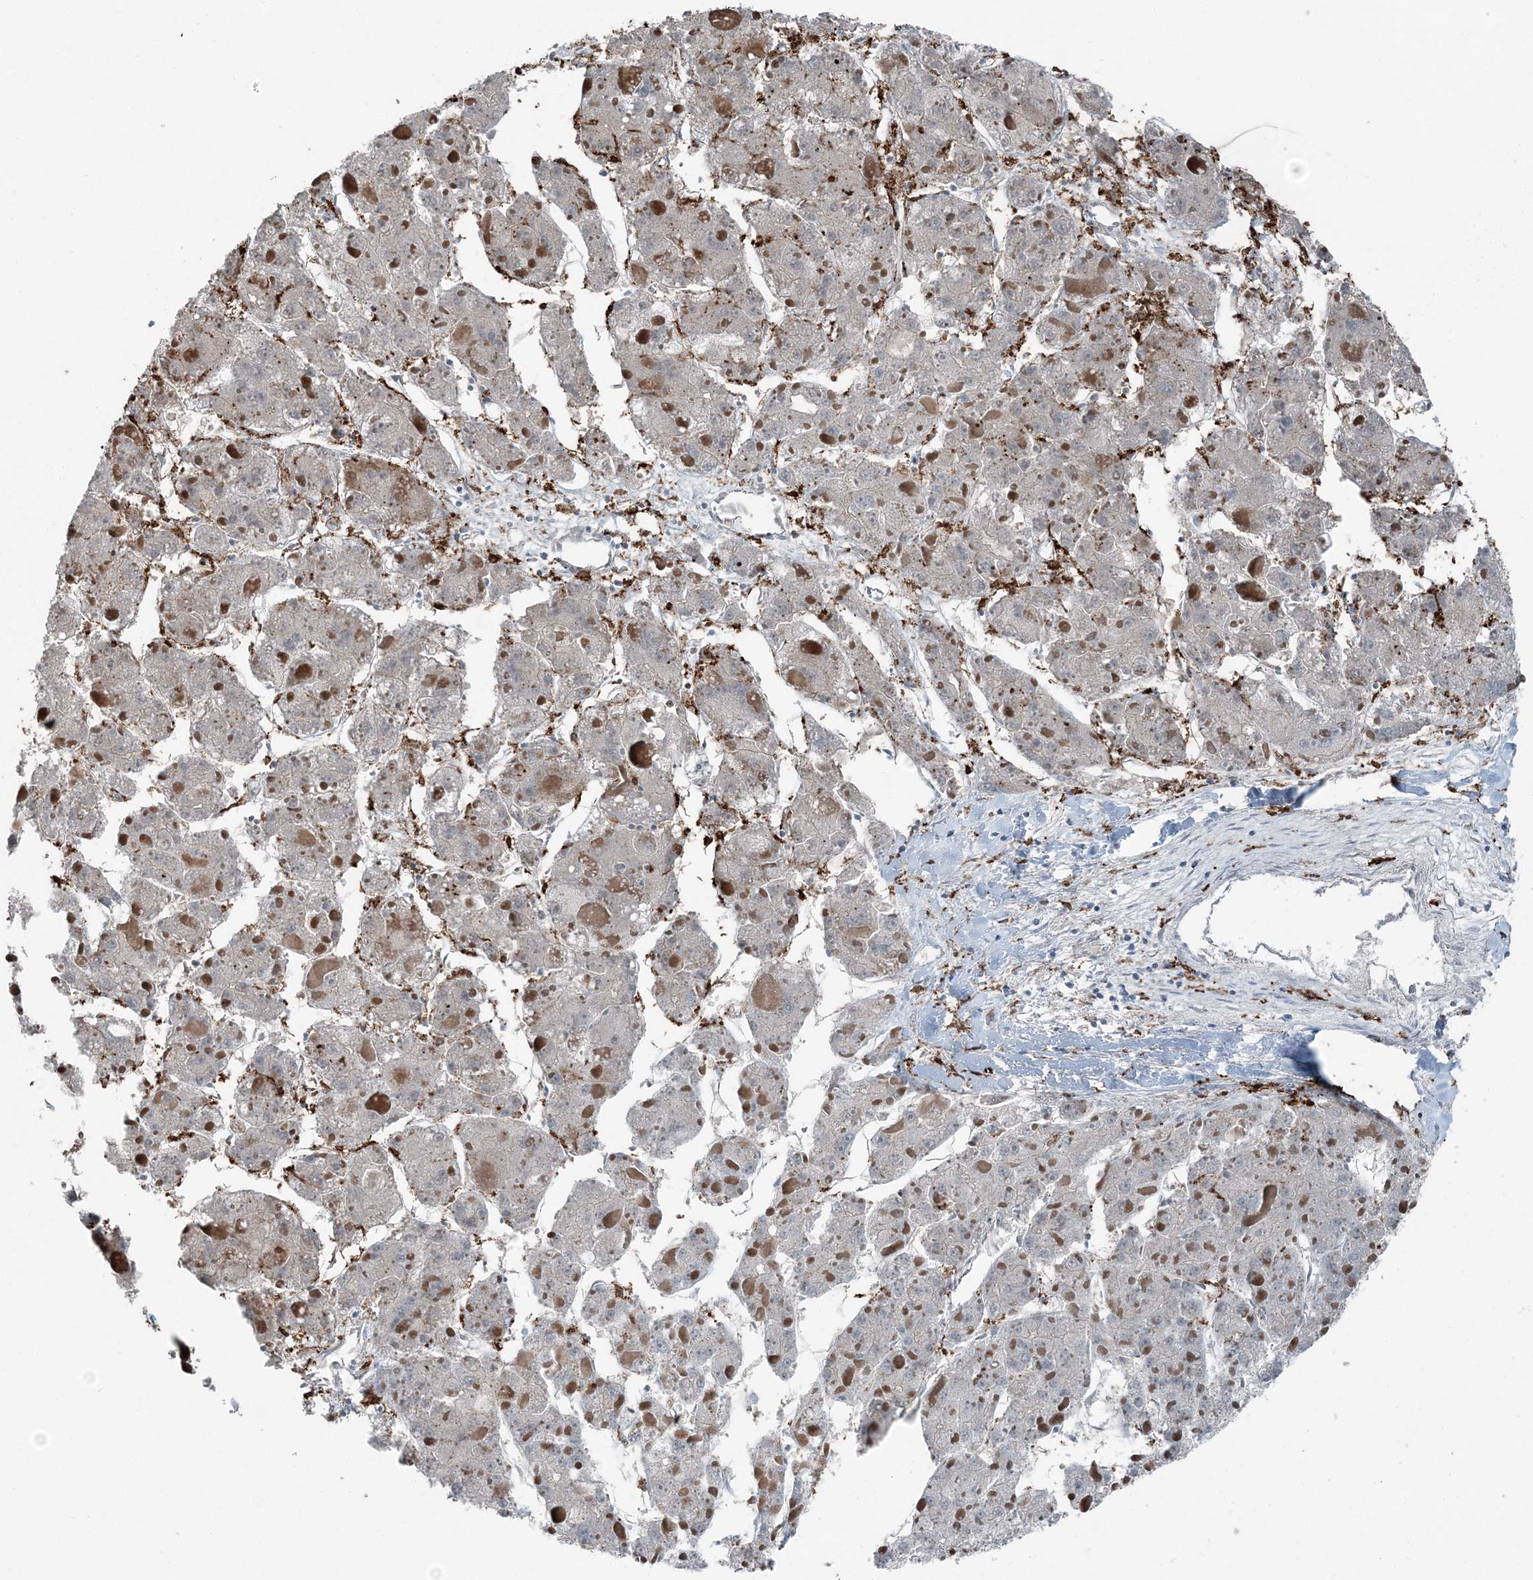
{"staining": {"intensity": "negative", "quantity": "none", "location": "none"}, "tissue": "liver cancer", "cell_type": "Tumor cells", "image_type": "cancer", "snomed": [{"axis": "morphology", "description": "Carcinoma, Hepatocellular, NOS"}, {"axis": "topography", "description": "Liver"}], "caption": "Immunohistochemistry histopathology image of liver cancer stained for a protein (brown), which reveals no staining in tumor cells.", "gene": "KY", "patient": {"sex": "female", "age": 73}}